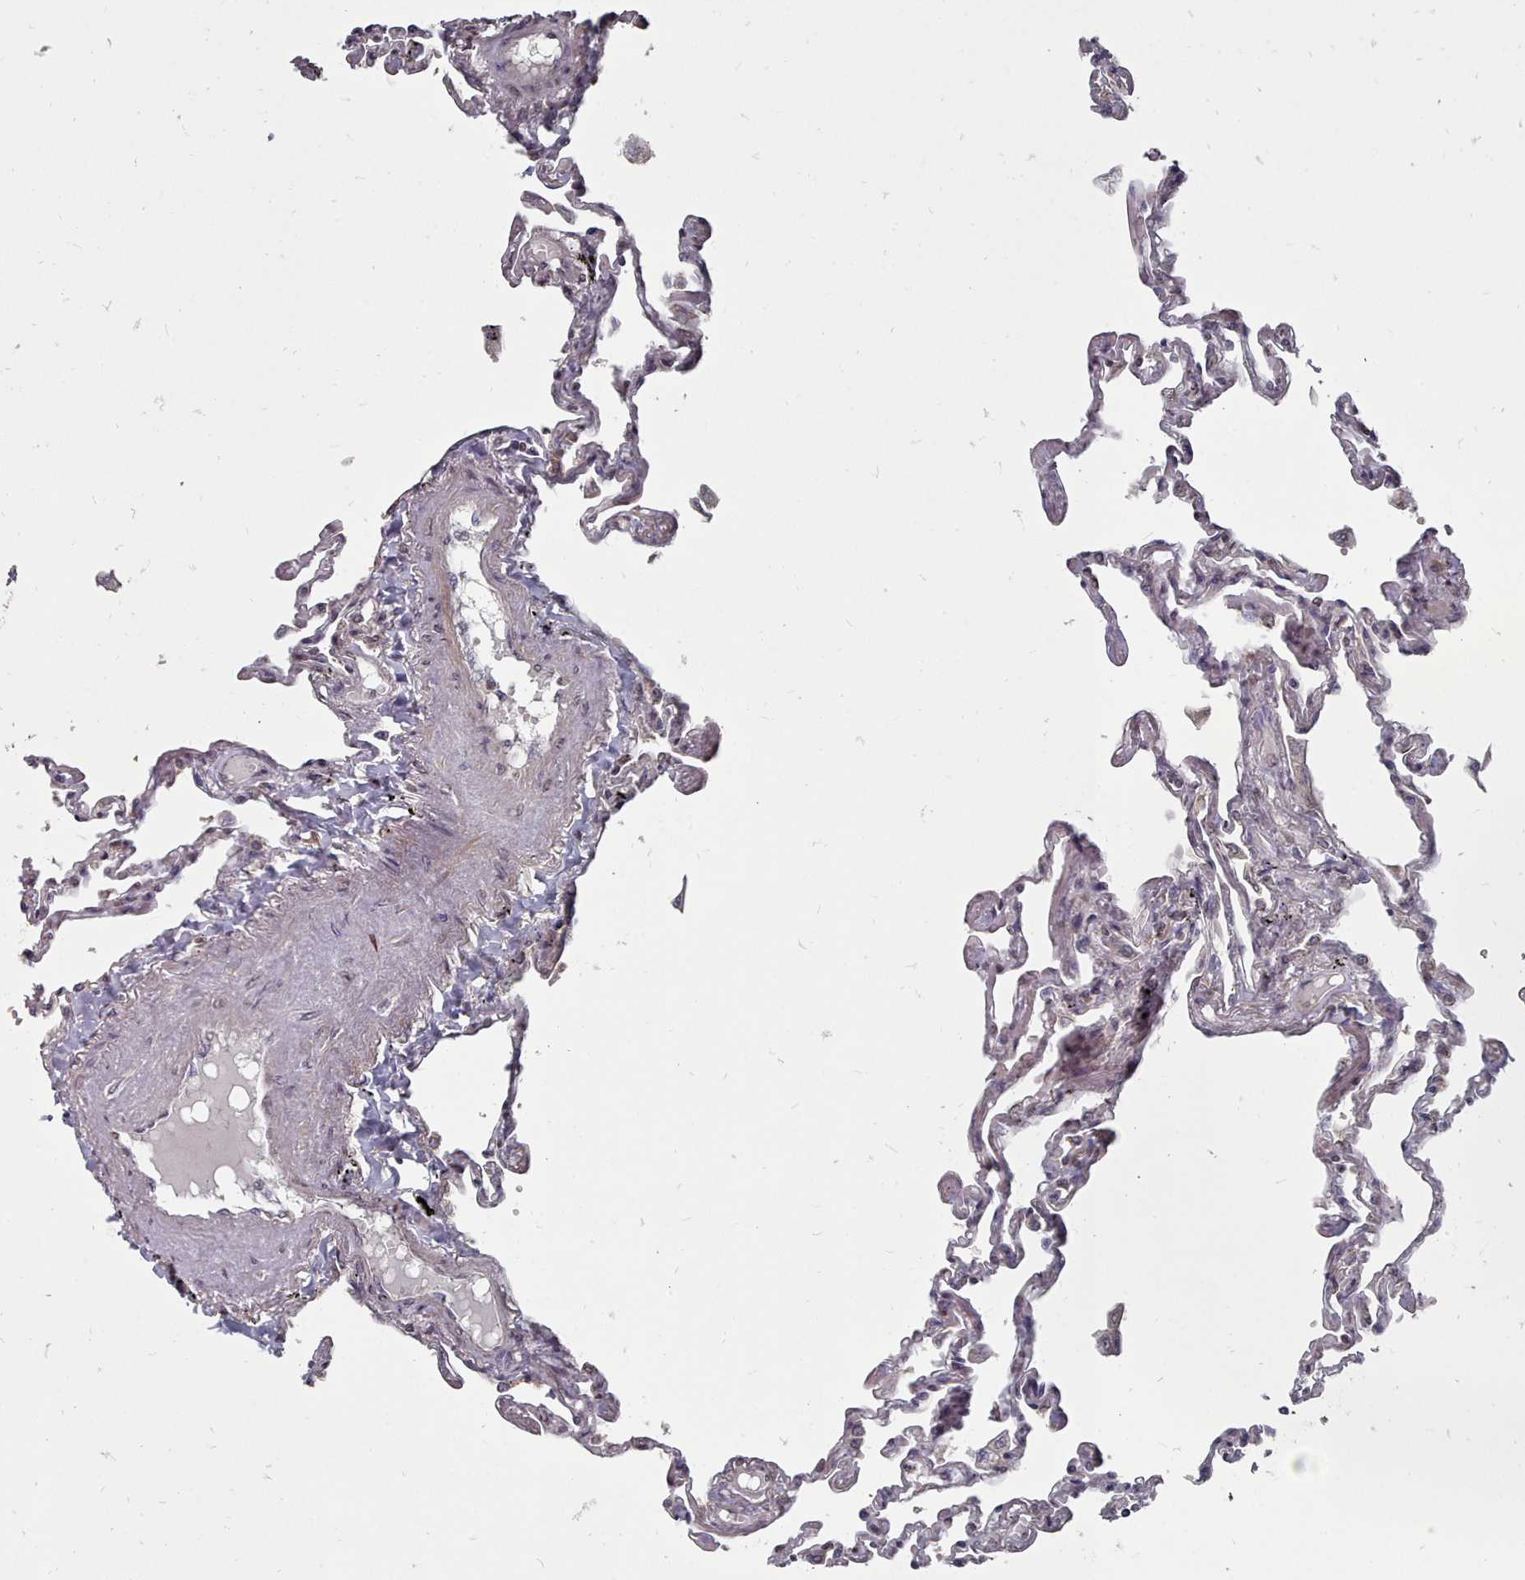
{"staining": {"intensity": "negative", "quantity": "none", "location": "none"}, "tissue": "lung", "cell_type": "Alveolar cells", "image_type": "normal", "snomed": [{"axis": "morphology", "description": "Normal tissue, NOS"}, {"axis": "topography", "description": "Lung"}], "caption": "This is a micrograph of immunohistochemistry staining of normal lung, which shows no positivity in alveolar cells. The staining is performed using DAB brown chromogen with nuclei counter-stained in using hematoxylin.", "gene": "ACKR3", "patient": {"sex": "female", "age": 67}}